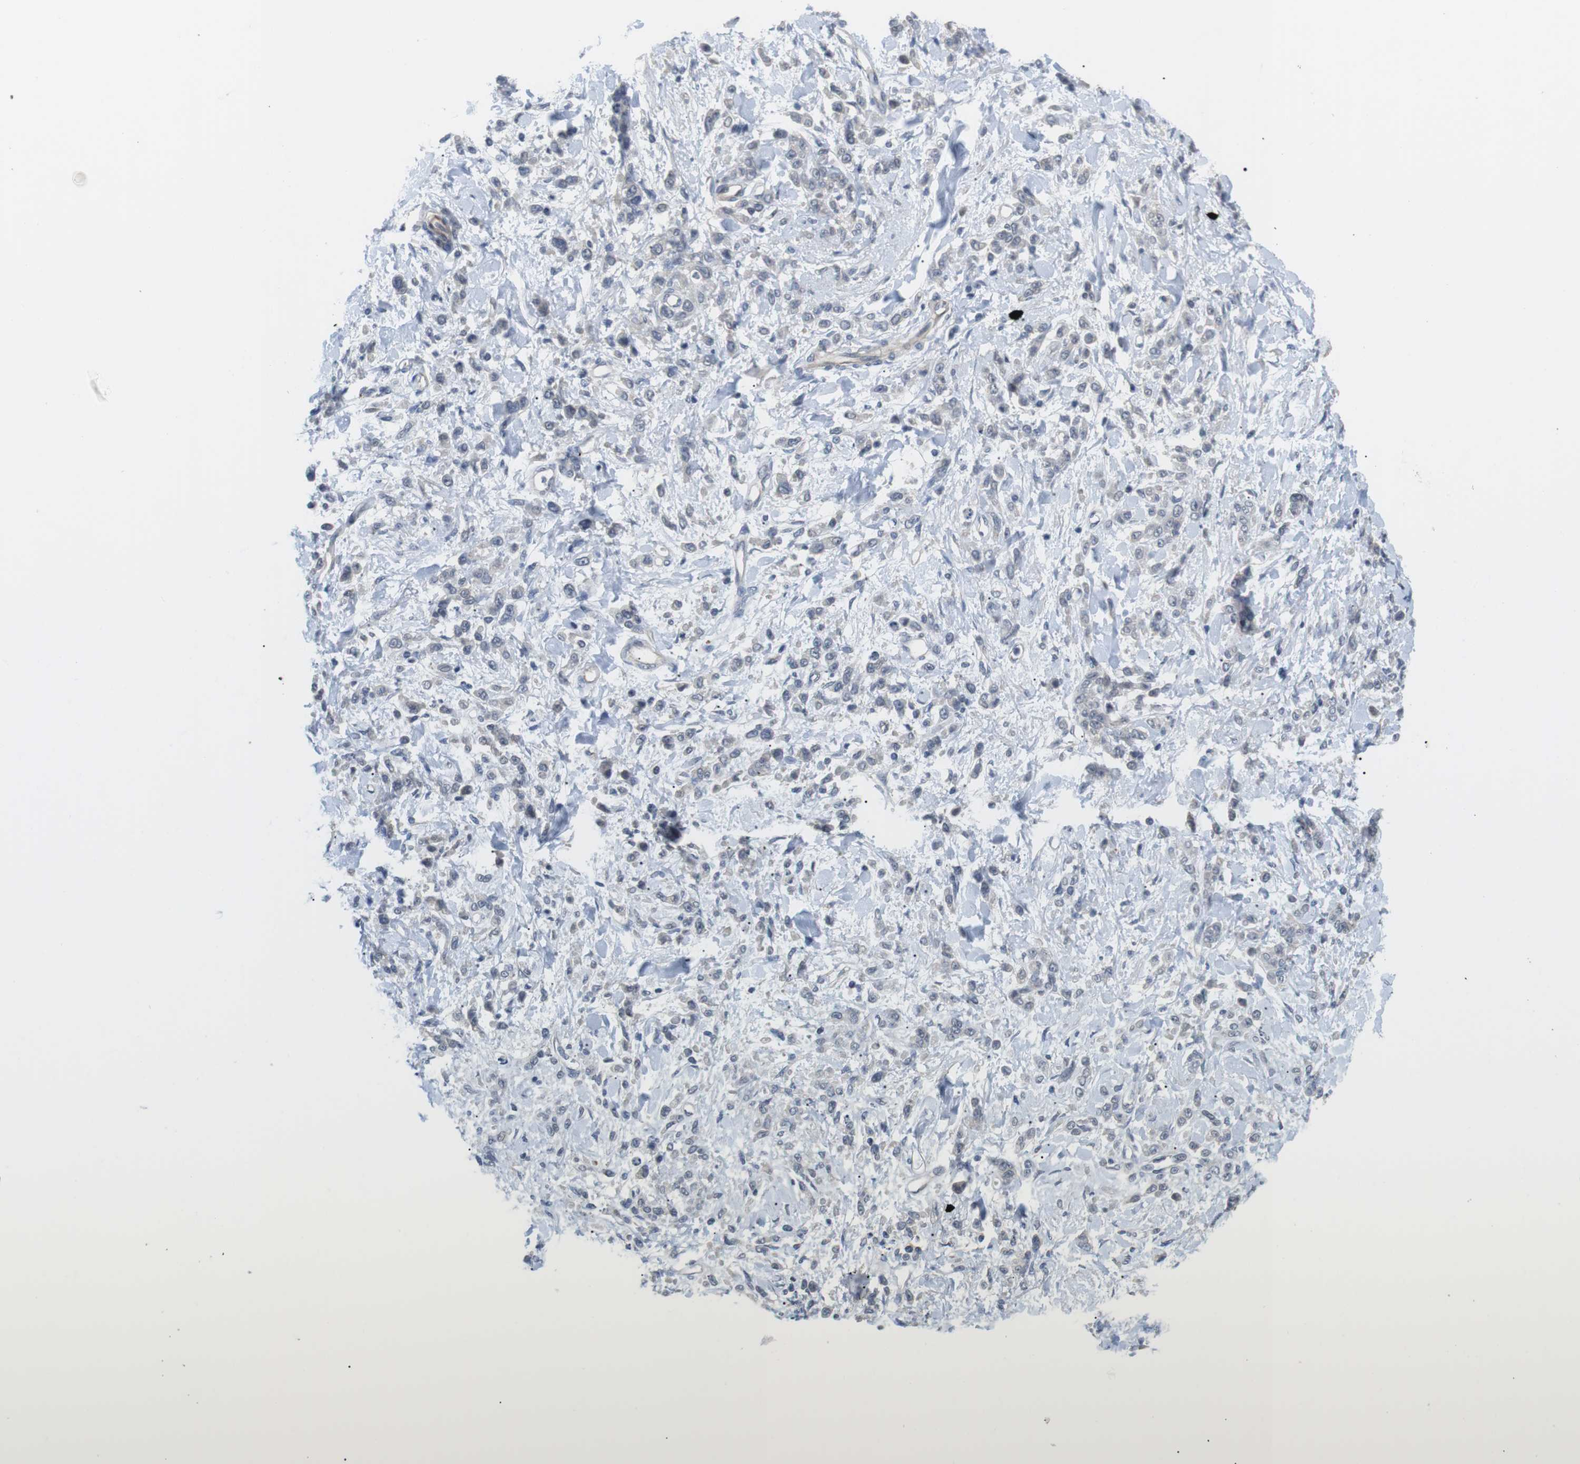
{"staining": {"intensity": "negative", "quantity": "none", "location": "none"}, "tissue": "stomach cancer", "cell_type": "Tumor cells", "image_type": "cancer", "snomed": [{"axis": "morphology", "description": "Normal tissue, NOS"}, {"axis": "morphology", "description": "Adenocarcinoma, NOS"}, {"axis": "topography", "description": "Stomach"}], "caption": "Human stomach cancer (adenocarcinoma) stained for a protein using immunohistochemistry (IHC) reveals no expression in tumor cells.", "gene": "NECTIN1", "patient": {"sex": "male", "age": 82}}